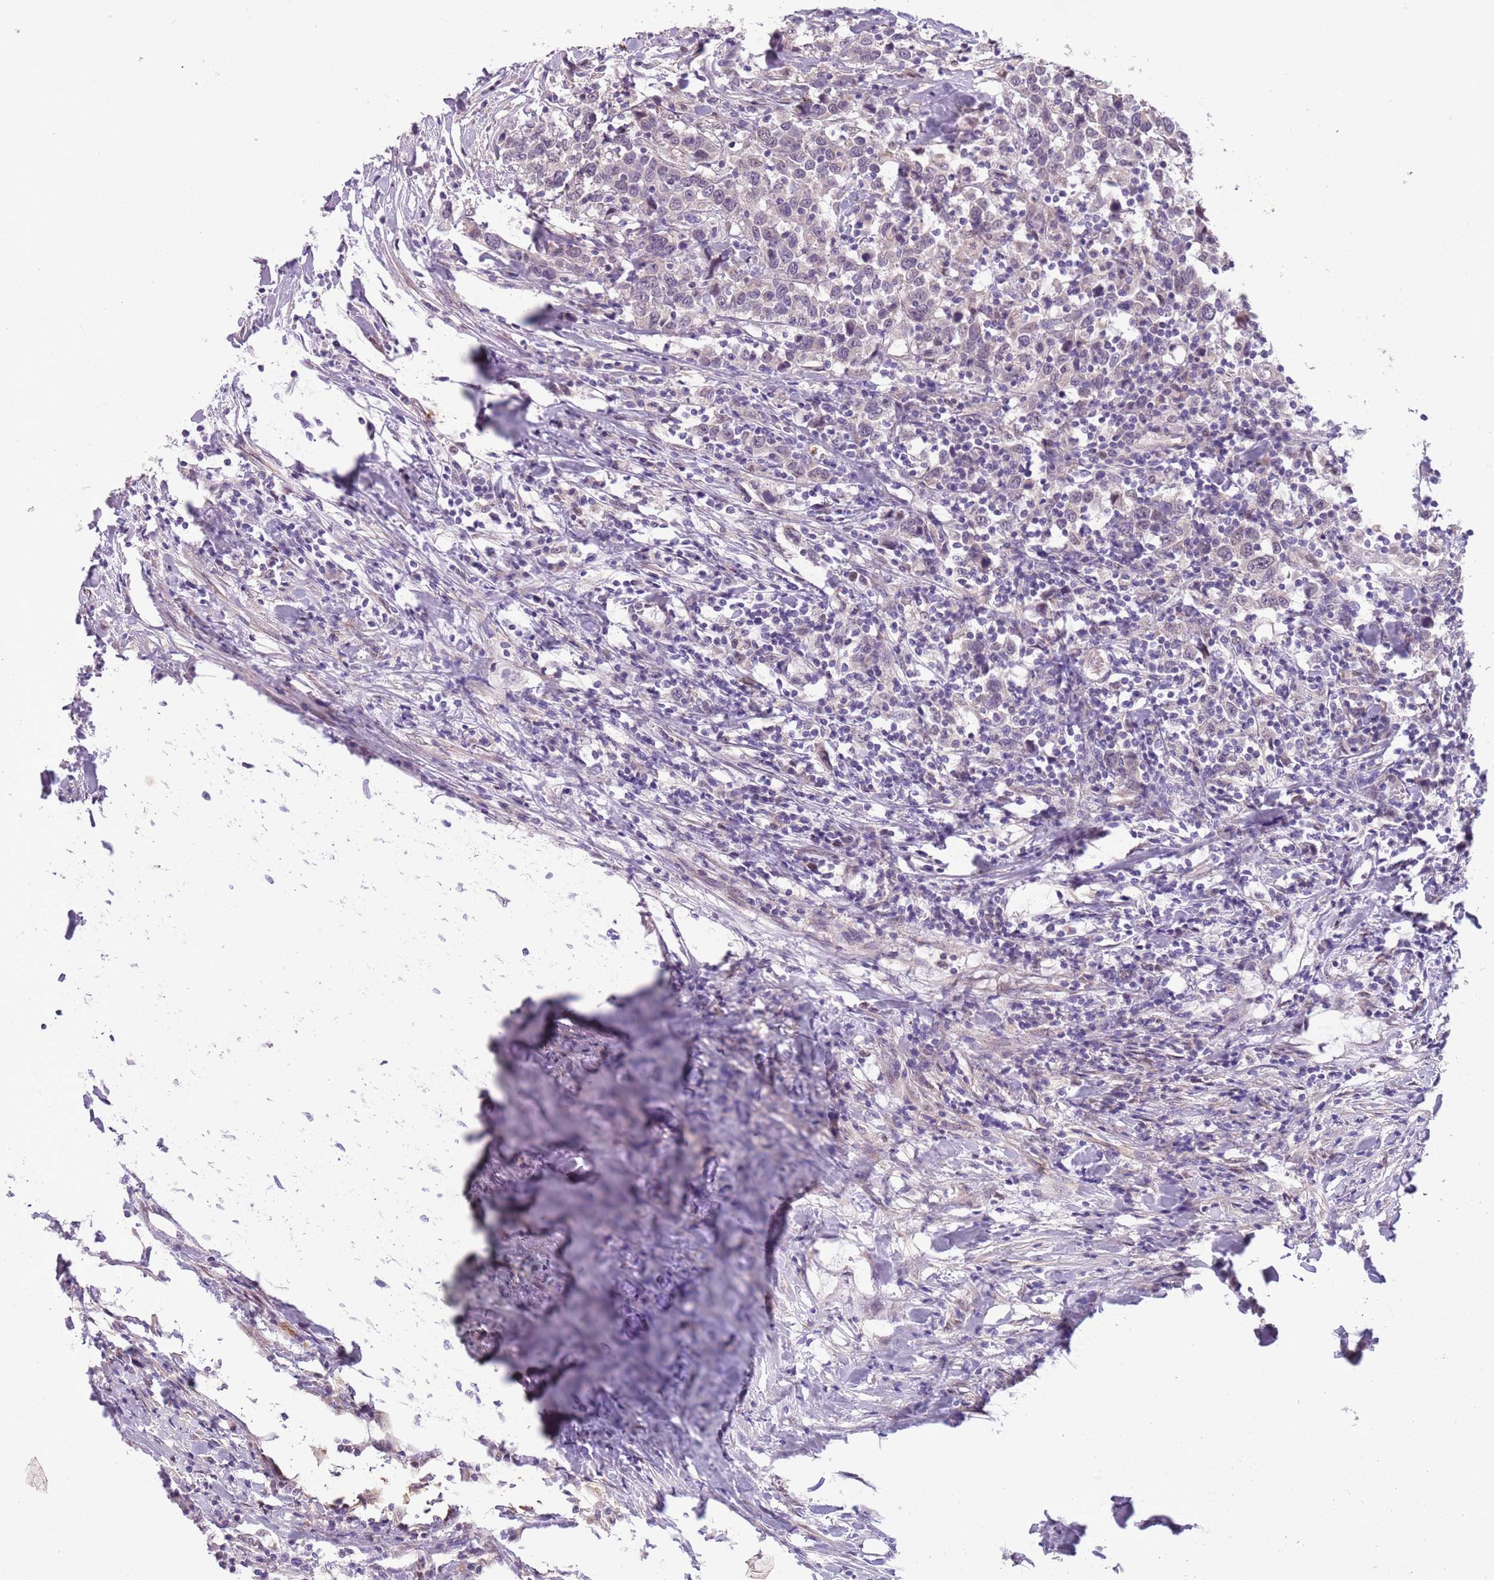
{"staining": {"intensity": "negative", "quantity": "none", "location": "none"}, "tissue": "urothelial cancer", "cell_type": "Tumor cells", "image_type": "cancer", "snomed": [{"axis": "morphology", "description": "Urothelial carcinoma, High grade"}, {"axis": "topography", "description": "Urinary bladder"}], "caption": "This is an immunohistochemistry micrograph of urothelial cancer. There is no expression in tumor cells.", "gene": "ADCY7", "patient": {"sex": "male", "age": 61}}